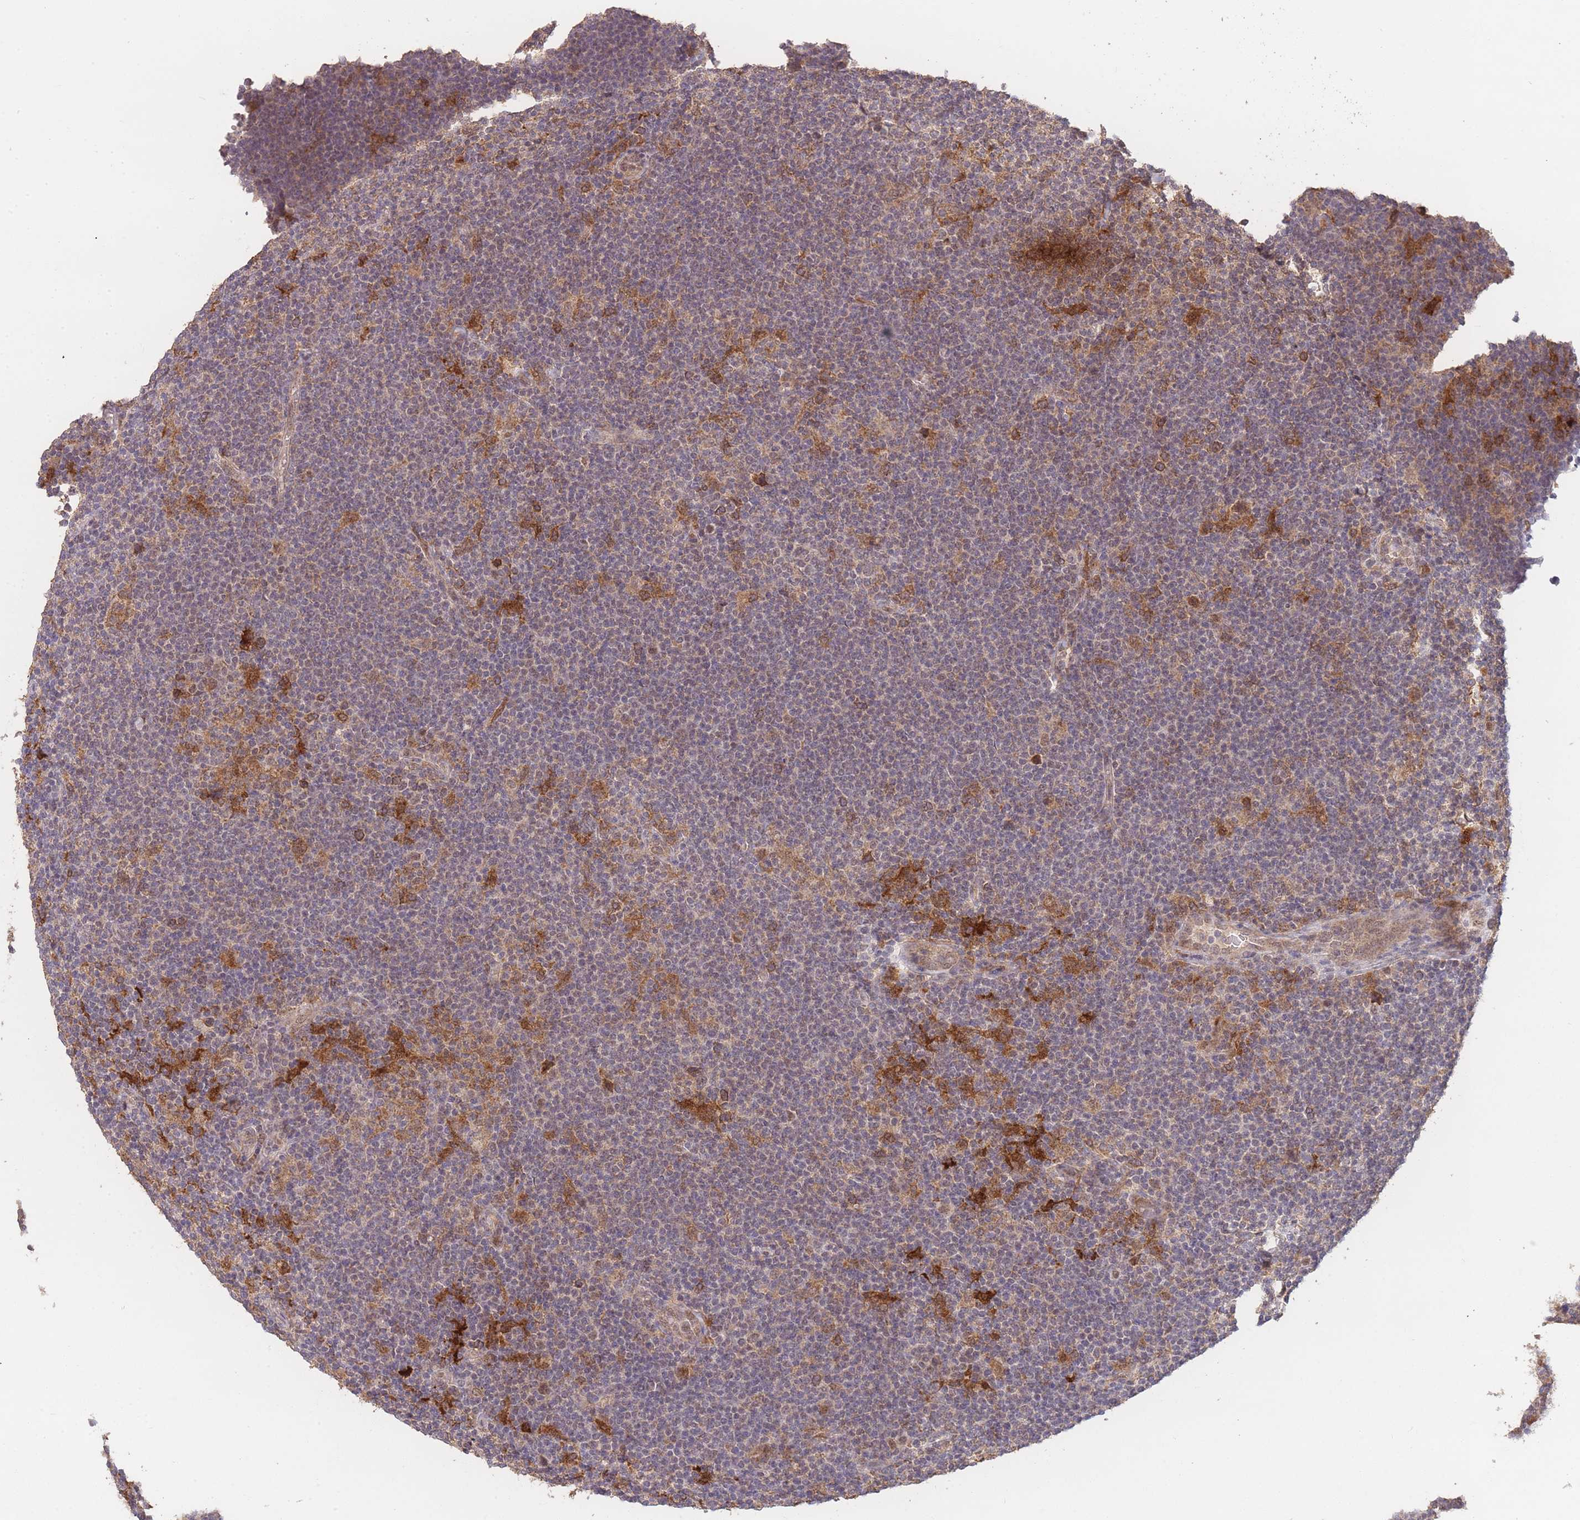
{"staining": {"intensity": "moderate", "quantity": "<25%", "location": "cytoplasmic/membranous"}, "tissue": "lymphoma", "cell_type": "Tumor cells", "image_type": "cancer", "snomed": [{"axis": "morphology", "description": "Hodgkin's disease, NOS"}, {"axis": "topography", "description": "Lymph node"}], "caption": "This is an image of immunohistochemistry staining of lymphoma, which shows moderate expression in the cytoplasmic/membranous of tumor cells.", "gene": "RNF144B", "patient": {"sex": "female", "age": 57}}